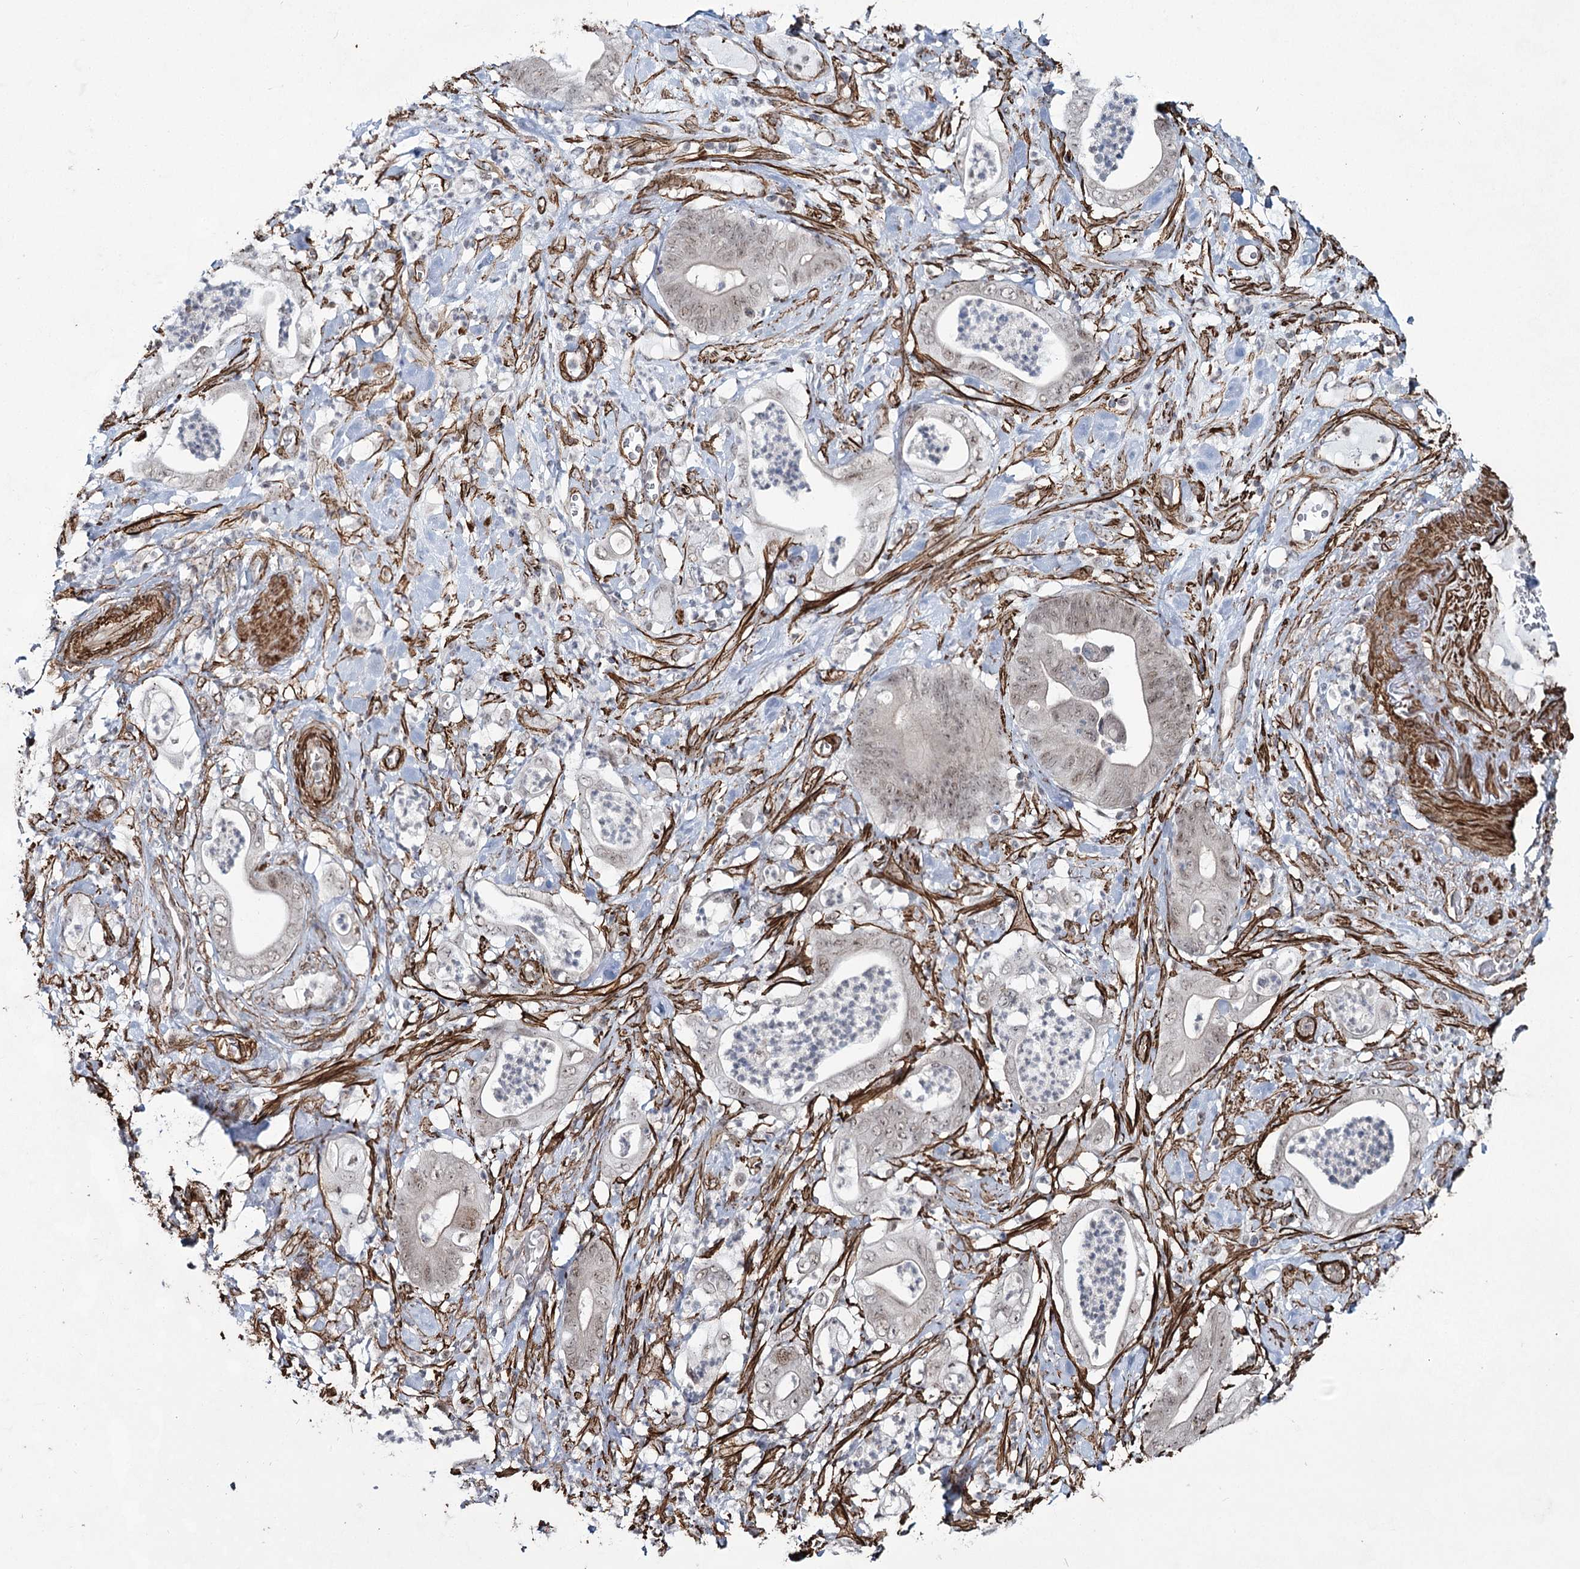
{"staining": {"intensity": "weak", "quantity": "25%-75%", "location": "nuclear"}, "tissue": "stomach cancer", "cell_type": "Tumor cells", "image_type": "cancer", "snomed": [{"axis": "morphology", "description": "Adenocarcinoma, NOS"}, {"axis": "topography", "description": "Stomach"}], "caption": "Immunohistochemical staining of stomach adenocarcinoma shows weak nuclear protein positivity in about 25%-75% of tumor cells.", "gene": "CWF19L1", "patient": {"sex": "female", "age": 73}}